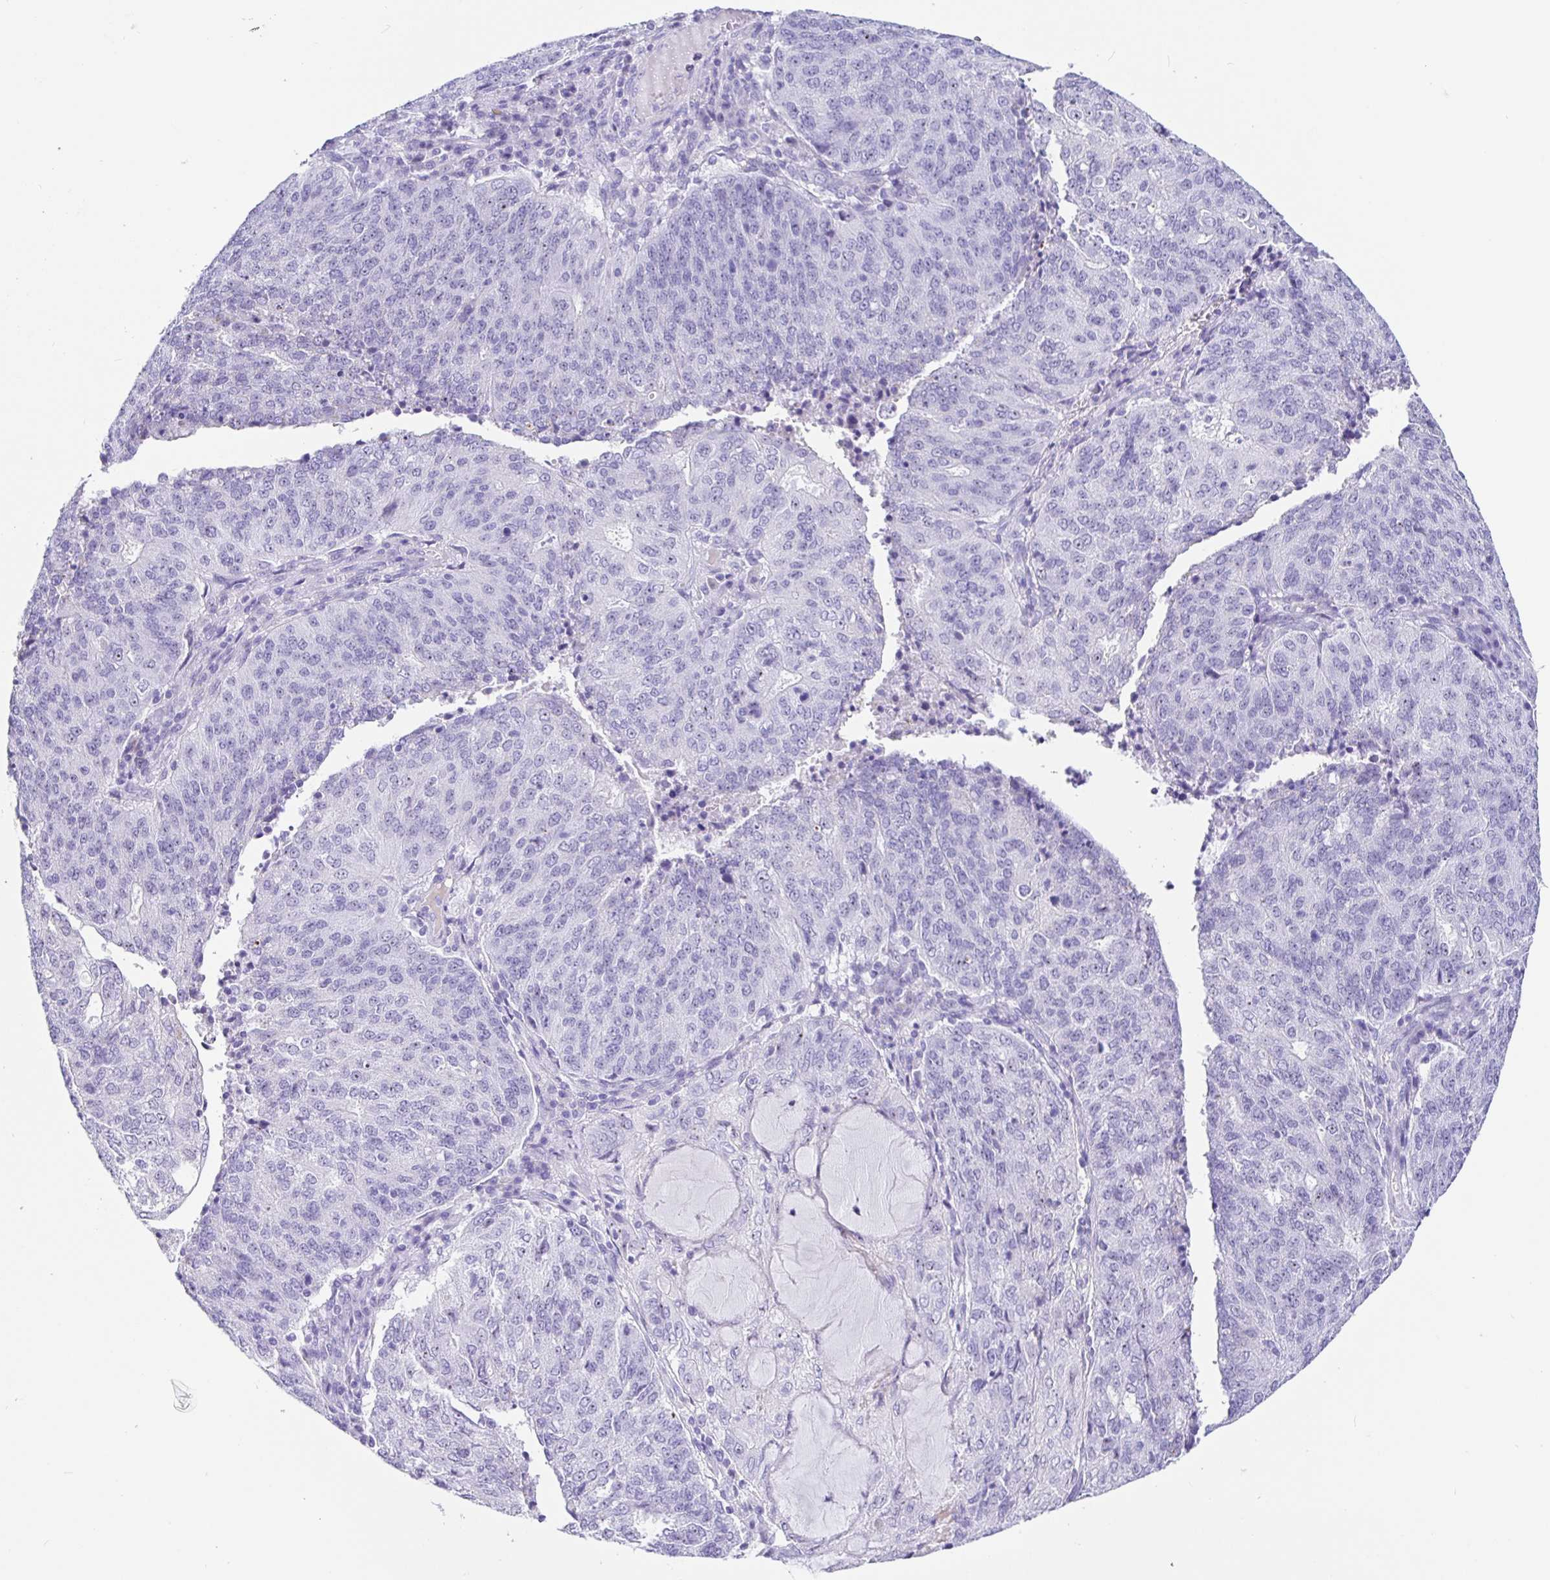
{"staining": {"intensity": "negative", "quantity": "none", "location": "none"}, "tissue": "endometrial cancer", "cell_type": "Tumor cells", "image_type": "cancer", "snomed": [{"axis": "morphology", "description": "Adenocarcinoma, NOS"}, {"axis": "topography", "description": "Endometrium"}], "caption": "Immunohistochemistry image of neoplastic tissue: endometrial adenocarcinoma stained with DAB (3,3'-diaminobenzidine) displays no significant protein expression in tumor cells.", "gene": "PRAMEF19", "patient": {"sex": "female", "age": 82}}